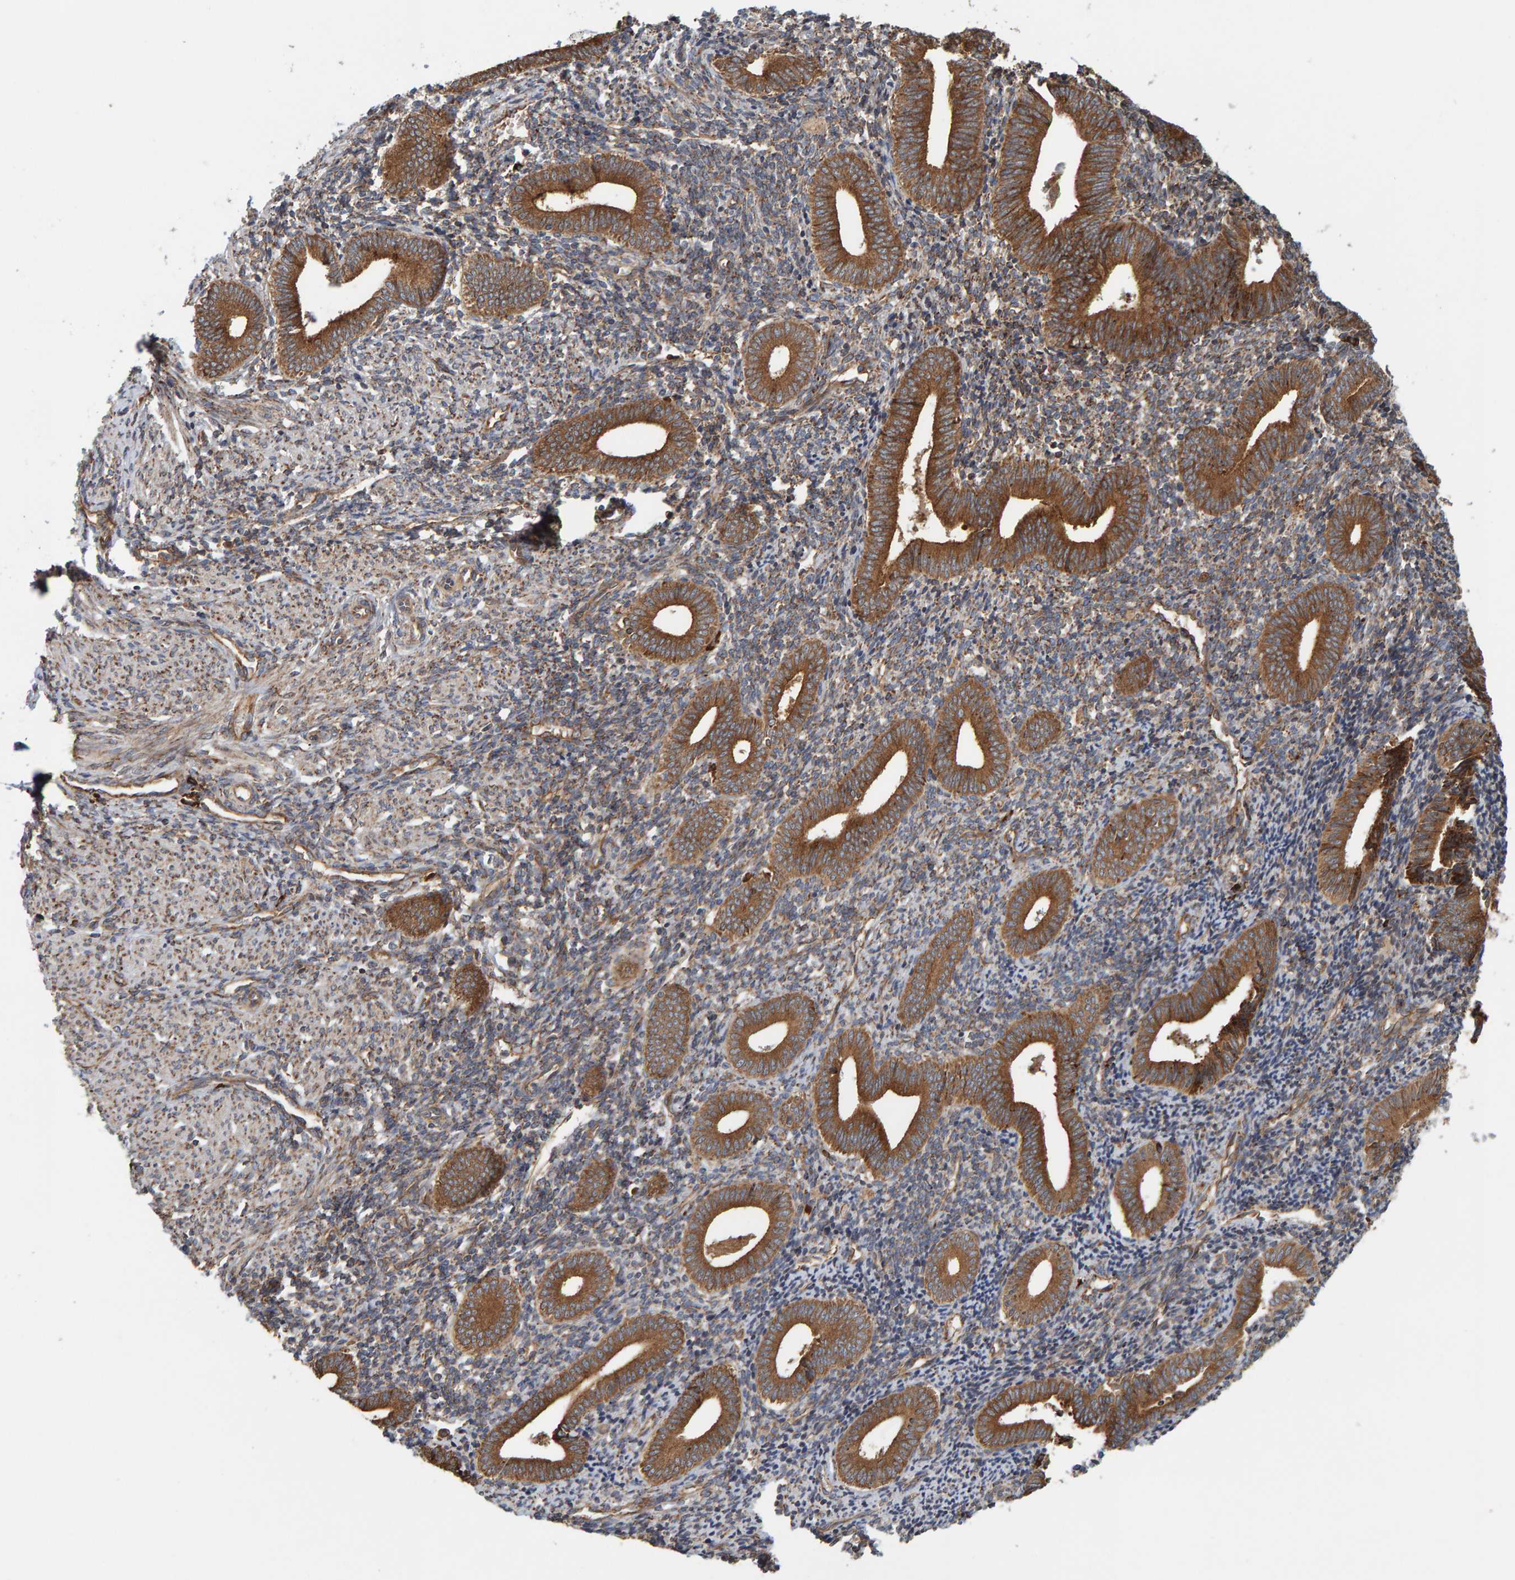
{"staining": {"intensity": "moderate", "quantity": ">75%", "location": "cytoplasmic/membranous"}, "tissue": "endometrium", "cell_type": "Cells in endometrial stroma", "image_type": "normal", "snomed": [{"axis": "morphology", "description": "Normal tissue, NOS"}, {"axis": "topography", "description": "Uterus"}, {"axis": "topography", "description": "Endometrium"}], "caption": "An IHC micrograph of benign tissue is shown. Protein staining in brown highlights moderate cytoplasmic/membranous positivity in endometrium within cells in endometrial stroma. (DAB (3,3'-diaminobenzidine) IHC, brown staining for protein, blue staining for nuclei).", "gene": "BAIAP2", "patient": {"sex": "female", "age": 33}}